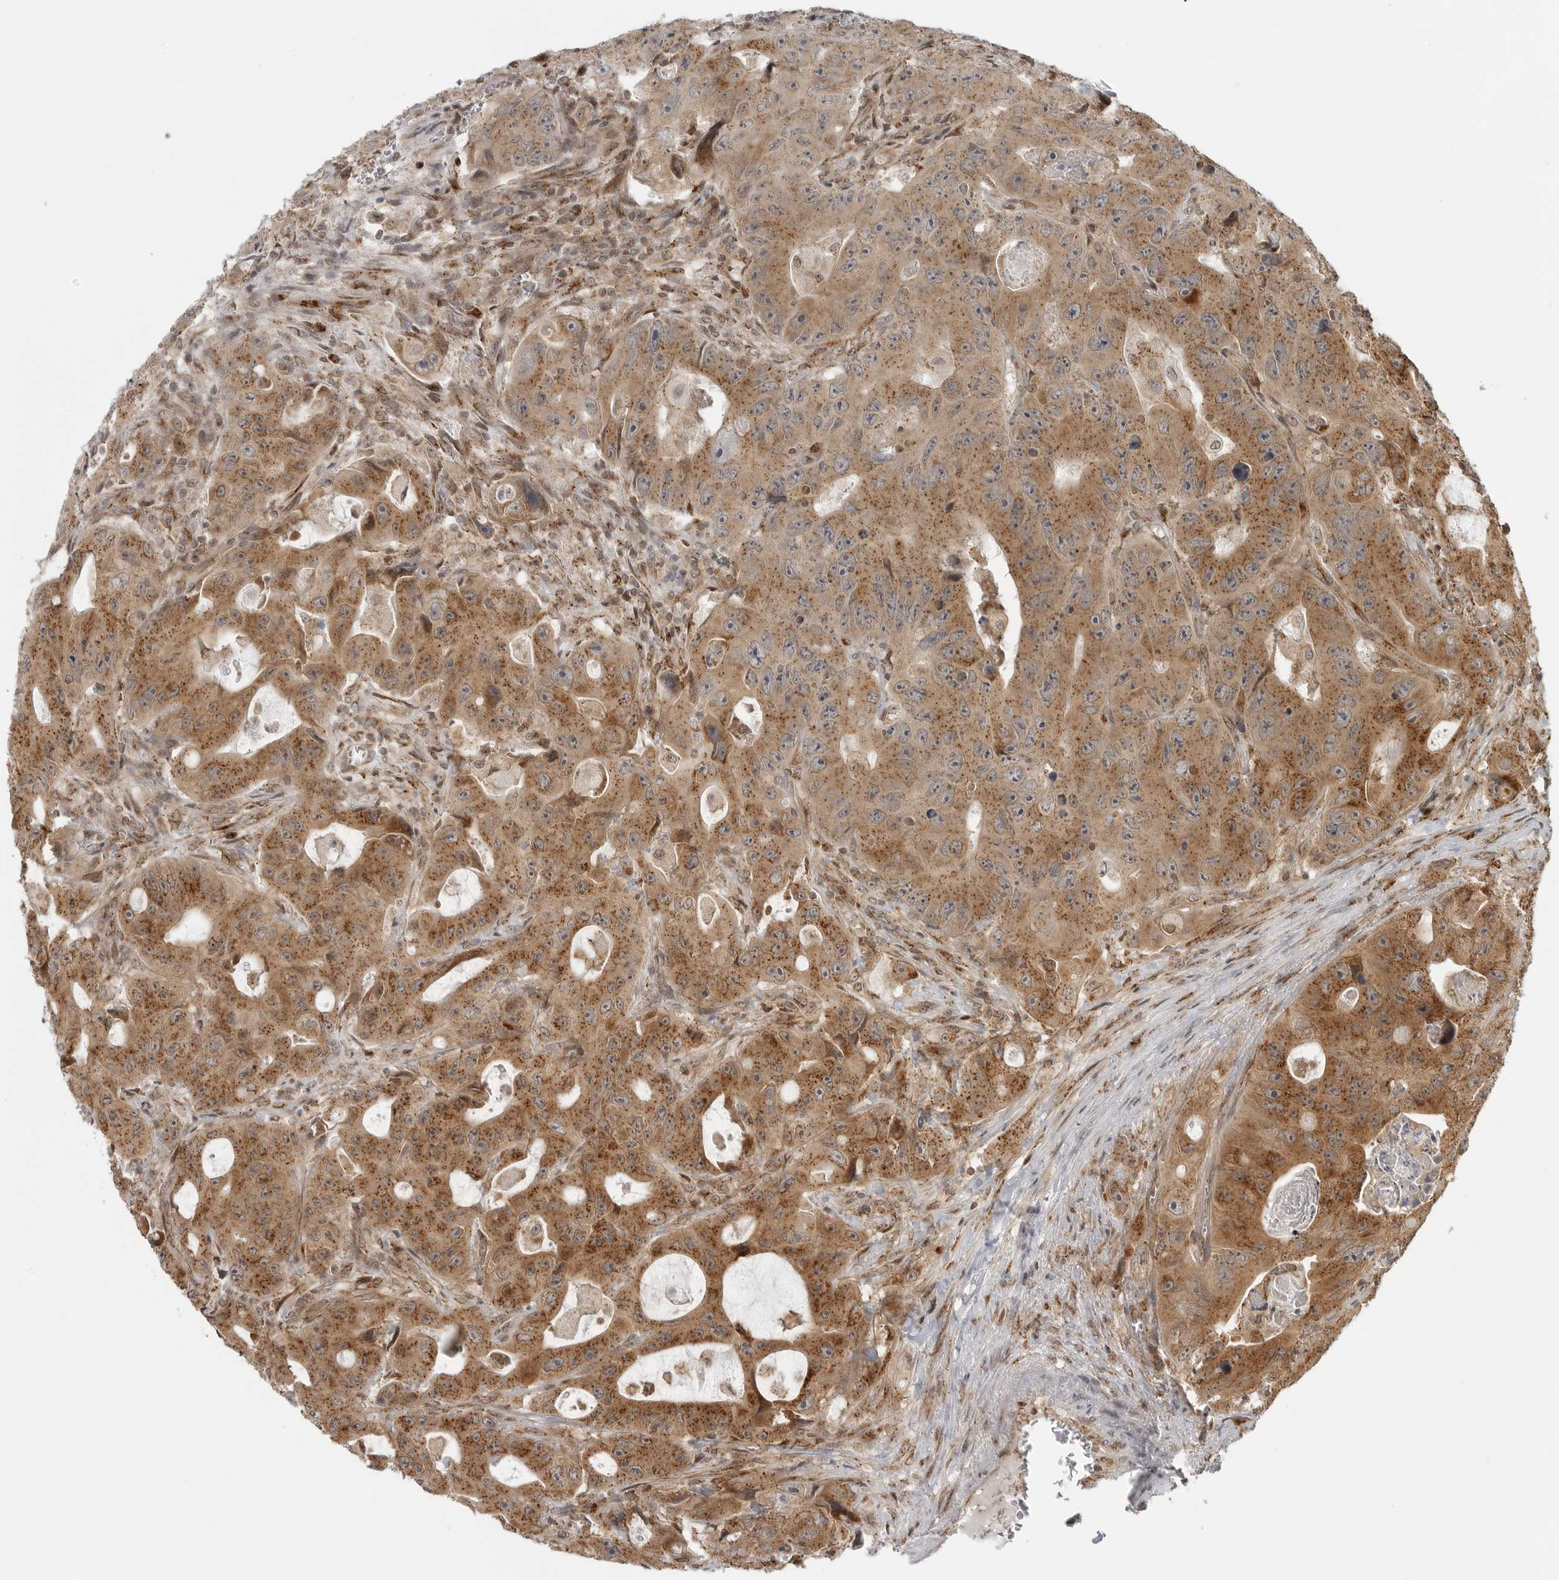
{"staining": {"intensity": "moderate", "quantity": ">75%", "location": "cytoplasmic/membranous"}, "tissue": "colorectal cancer", "cell_type": "Tumor cells", "image_type": "cancer", "snomed": [{"axis": "morphology", "description": "Adenocarcinoma, NOS"}, {"axis": "topography", "description": "Colon"}], "caption": "An immunohistochemistry (IHC) image of tumor tissue is shown. Protein staining in brown shows moderate cytoplasmic/membranous positivity in colorectal adenocarcinoma within tumor cells.", "gene": "COPA", "patient": {"sex": "female", "age": 46}}